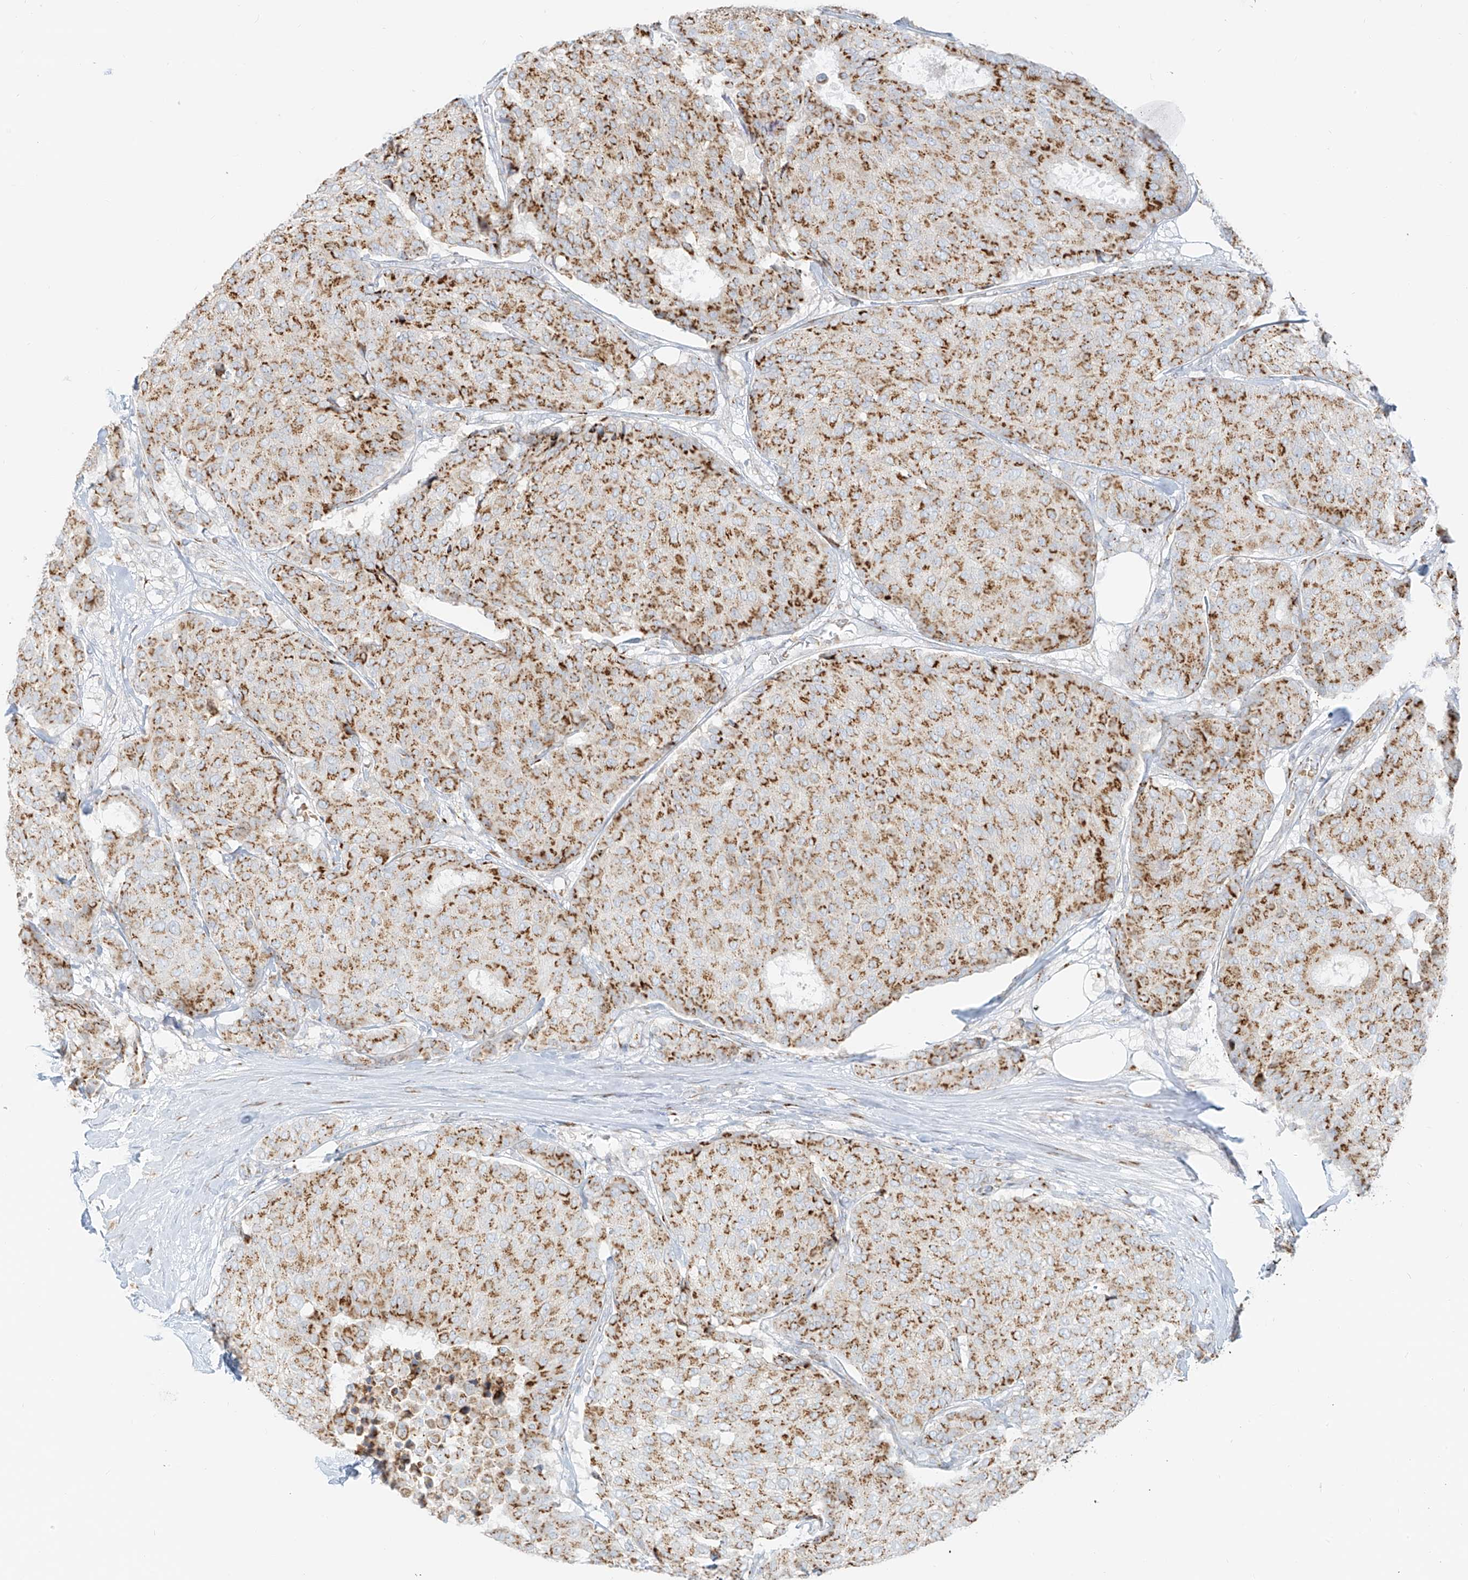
{"staining": {"intensity": "moderate", "quantity": ">75%", "location": "cytoplasmic/membranous"}, "tissue": "breast cancer", "cell_type": "Tumor cells", "image_type": "cancer", "snomed": [{"axis": "morphology", "description": "Duct carcinoma"}, {"axis": "topography", "description": "Breast"}], "caption": "Protein expression analysis of breast invasive ductal carcinoma displays moderate cytoplasmic/membranous expression in about >75% of tumor cells.", "gene": "TMEM87B", "patient": {"sex": "female", "age": 75}}